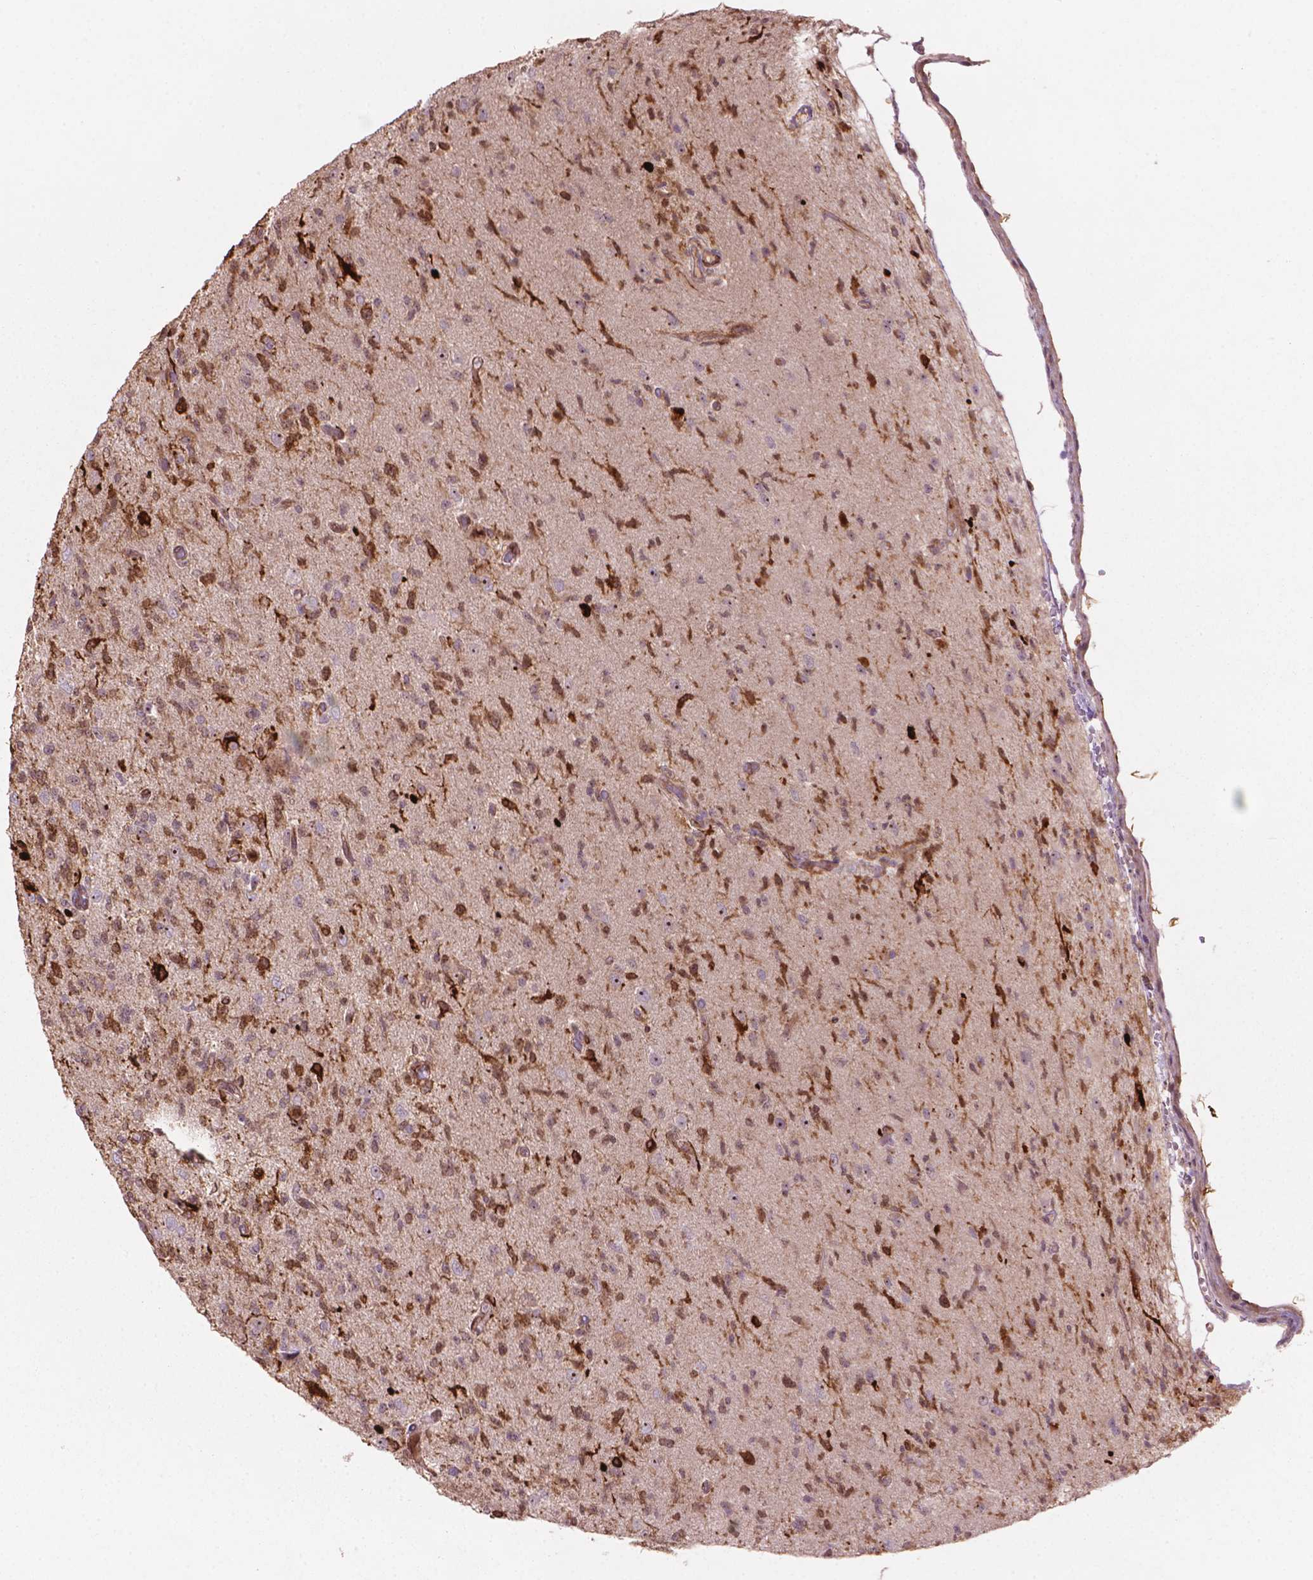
{"staining": {"intensity": "moderate", "quantity": "25%-75%", "location": "cytoplasmic/membranous,nuclear"}, "tissue": "glioma", "cell_type": "Tumor cells", "image_type": "cancer", "snomed": [{"axis": "morphology", "description": "Glioma, malignant, High grade"}, {"axis": "topography", "description": "Brain"}], "caption": "High-power microscopy captured an immunohistochemistry (IHC) micrograph of glioma, revealing moderate cytoplasmic/membranous and nuclear staining in about 25%-75% of tumor cells. (Brightfield microscopy of DAB IHC at high magnification).", "gene": "SMC2", "patient": {"sex": "male", "age": 56}}